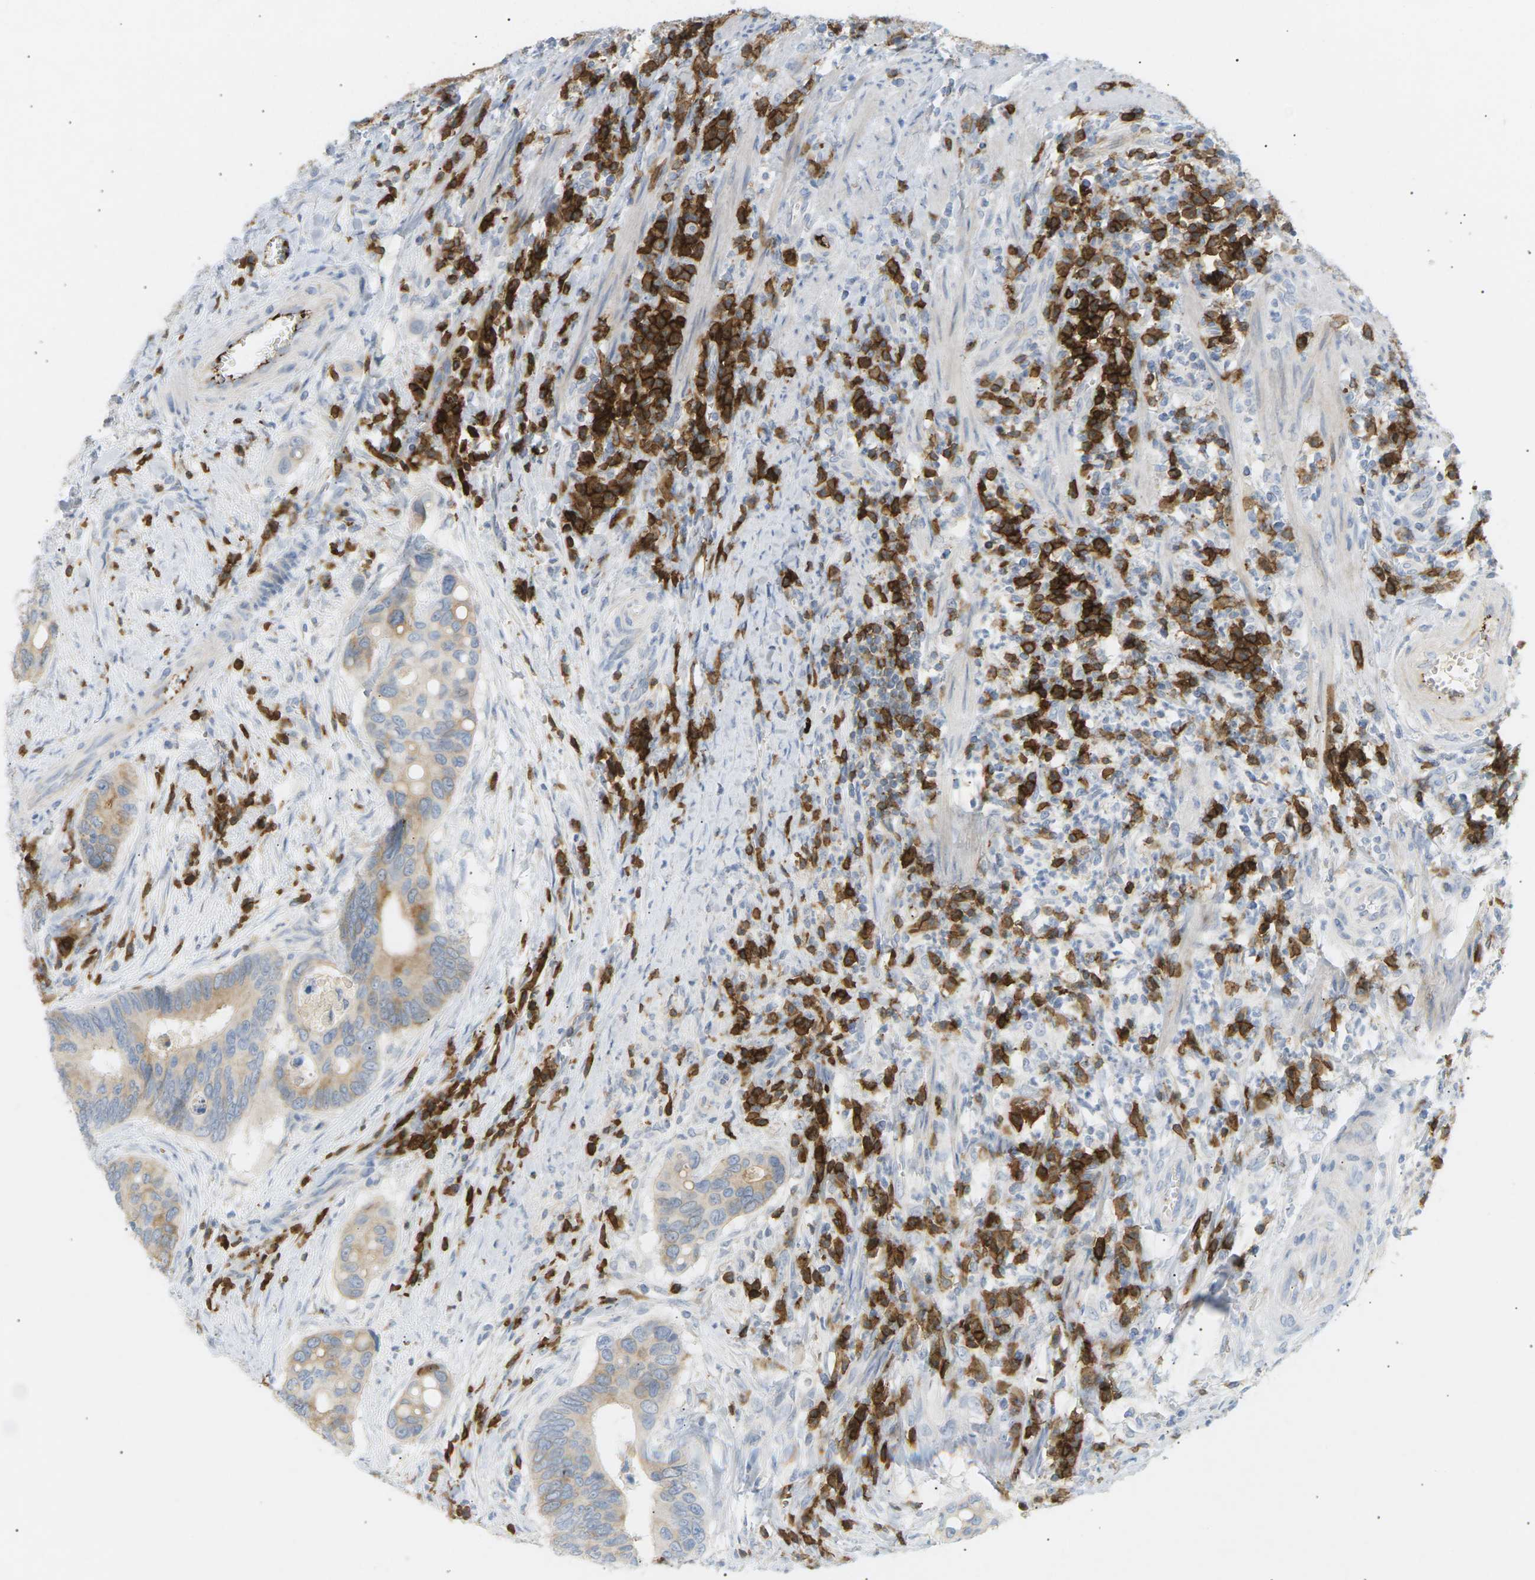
{"staining": {"intensity": "moderate", "quantity": "<25%", "location": "cytoplasmic/membranous"}, "tissue": "colorectal cancer", "cell_type": "Tumor cells", "image_type": "cancer", "snomed": [{"axis": "morphology", "description": "Inflammation, NOS"}, {"axis": "morphology", "description": "Adenocarcinoma, NOS"}, {"axis": "topography", "description": "Colon"}], "caption": "This image demonstrates immunohistochemistry staining of adenocarcinoma (colorectal), with low moderate cytoplasmic/membranous staining in approximately <25% of tumor cells.", "gene": "LIME1", "patient": {"sex": "male", "age": 72}}